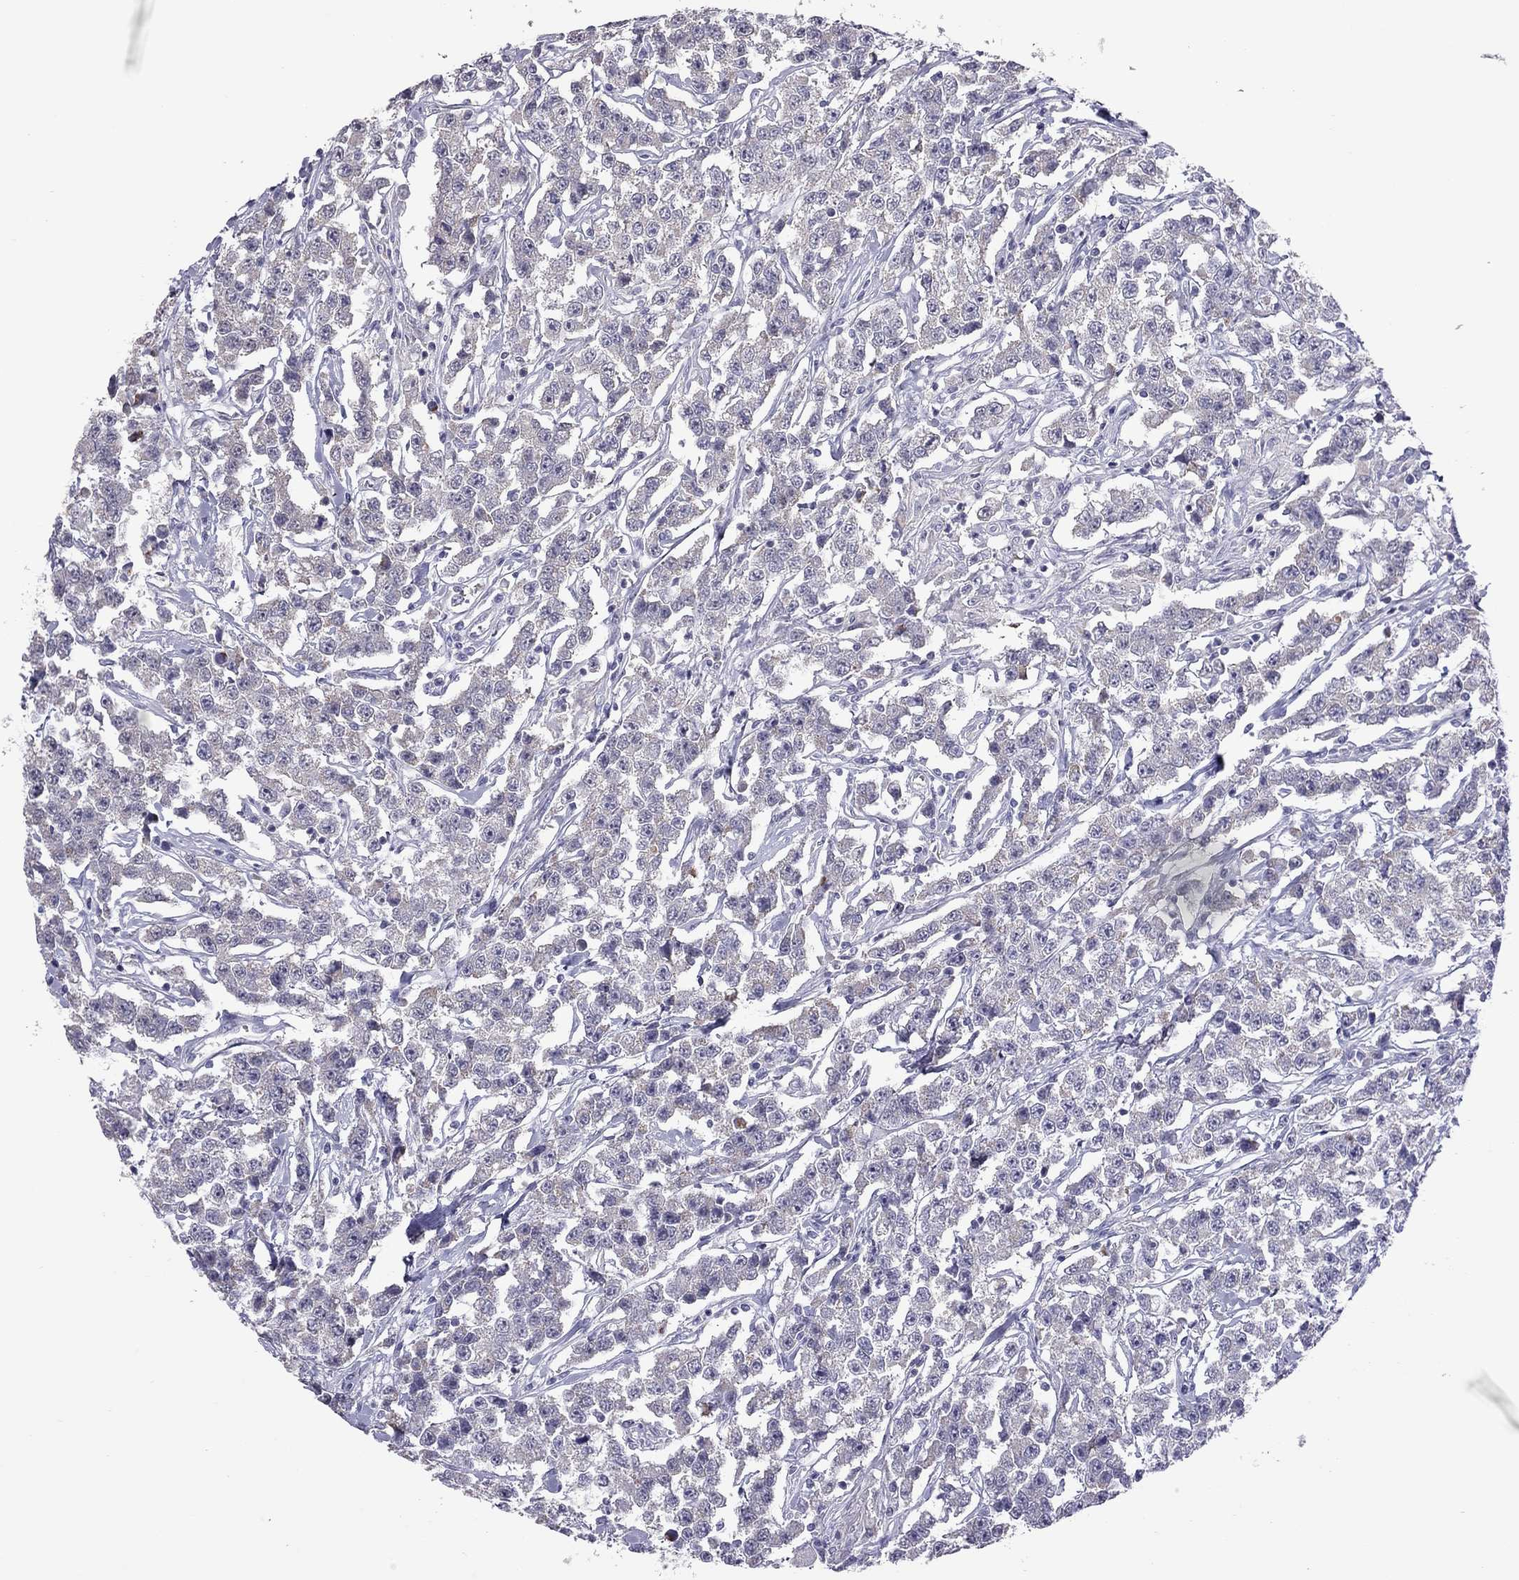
{"staining": {"intensity": "negative", "quantity": "none", "location": "none"}, "tissue": "testis cancer", "cell_type": "Tumor cells", "image_type": "cancer", "snomed": [{"axis": "morphology", "description": "Seminoma, NOS"}, {"axis": "topography", "description": "Testis"}], "caption": "This is an immunohistochemistry (IHC) photomicrograph of seminoma (testis). There is no staining in tumor cells.", "gene": "PPP1R3A", "patient": {"sex": "male", "age": 59}}